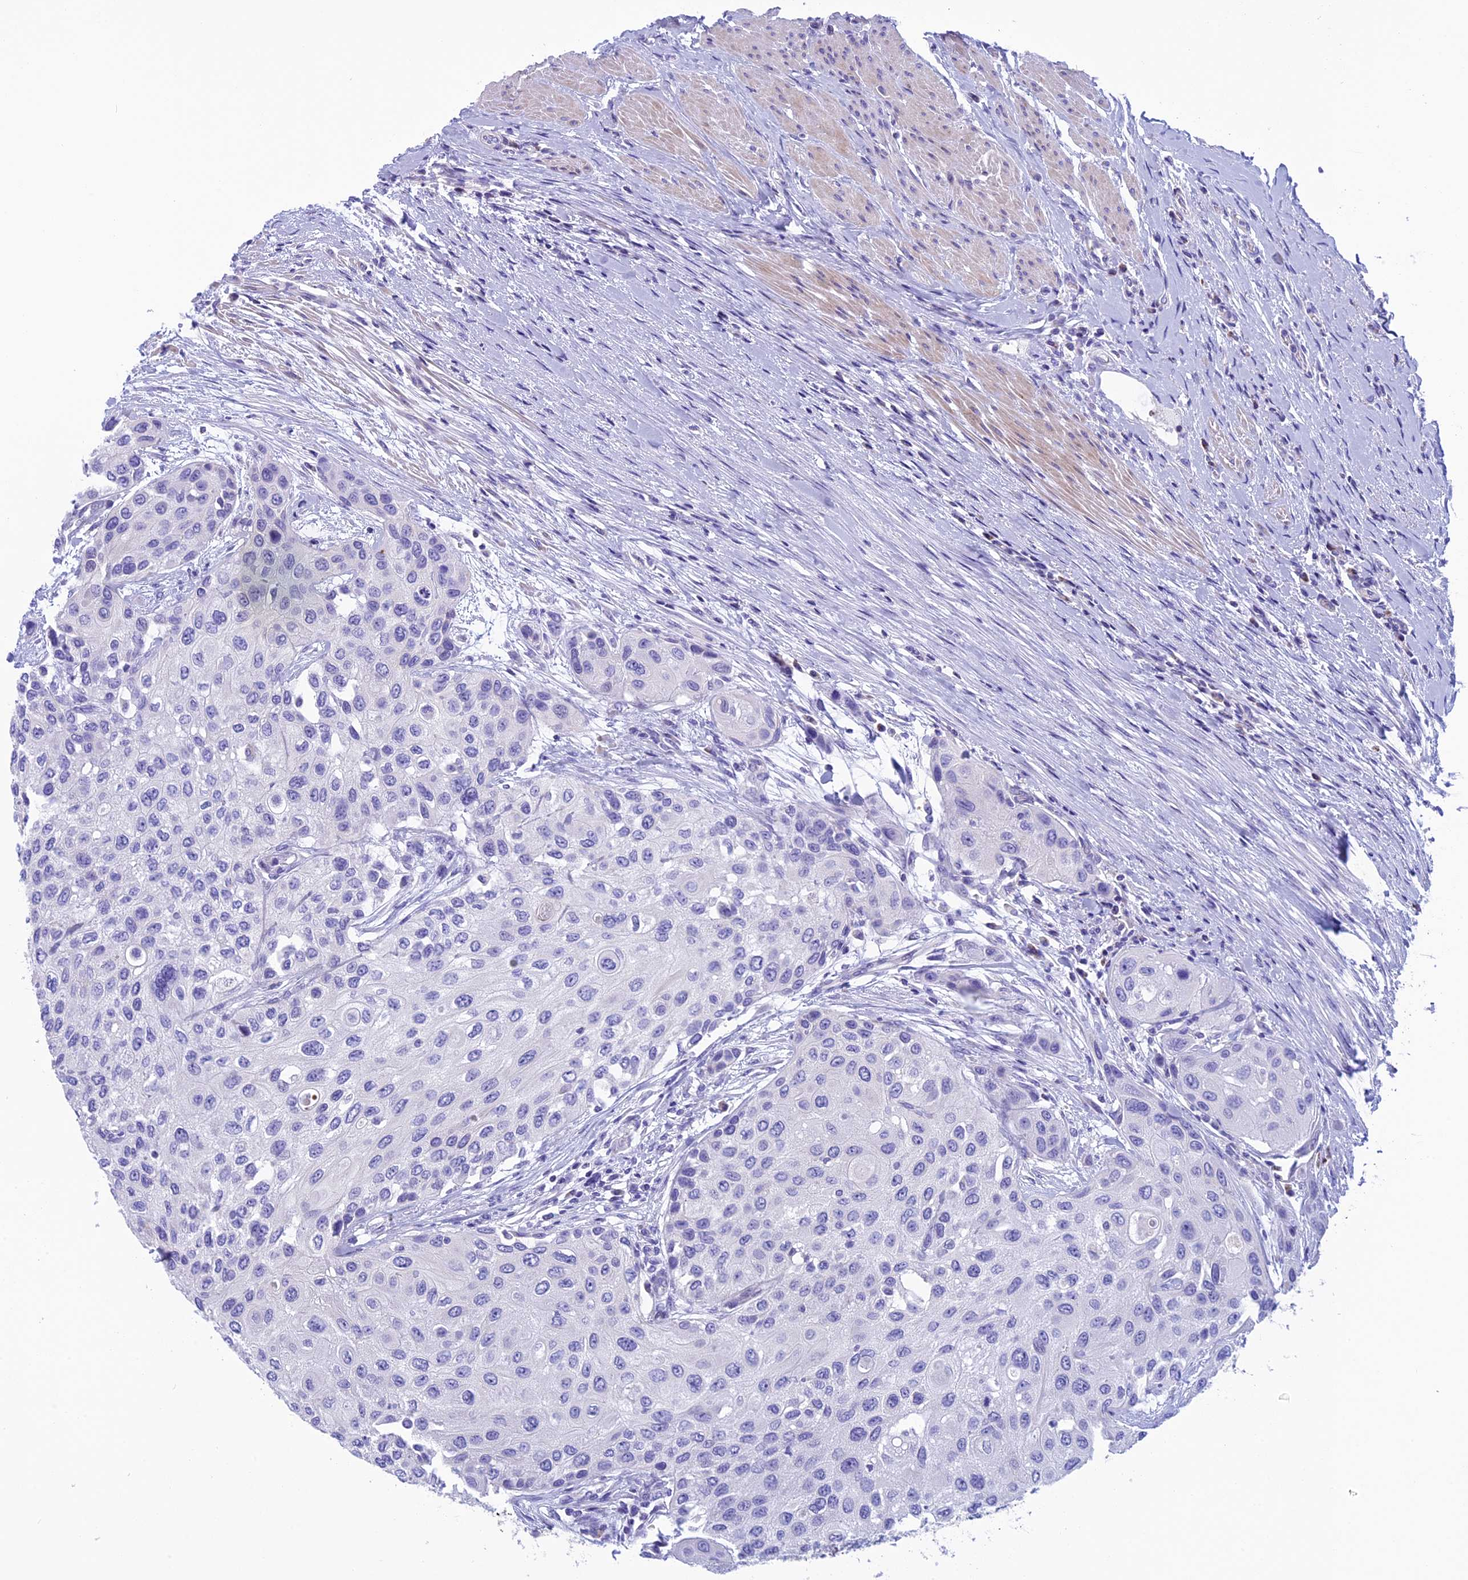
{"staining": {"intensity": "negative", "quantity": "none", "location": "none"}, "tissue": "urothelial cancer", "cell_type": "Tumor cells", "image_type": "cancer", "snomed": [{"axis": "morphology", "description": "Normal tissue, NOS"}, {"axis": "morphology", "description": "Urothelial carcinoma, High grade"}, {"axis": "topography", "description": "Vascular tissue"}, {"axis": "topography", "description": "Urinary bladder"}], "caption": "A photomicrograph of urothelial cancer stained for a protein shows no brown staining in tumor cells.", "gene": "ZNF563", "patient": {"sex": "female", "age": 56}}